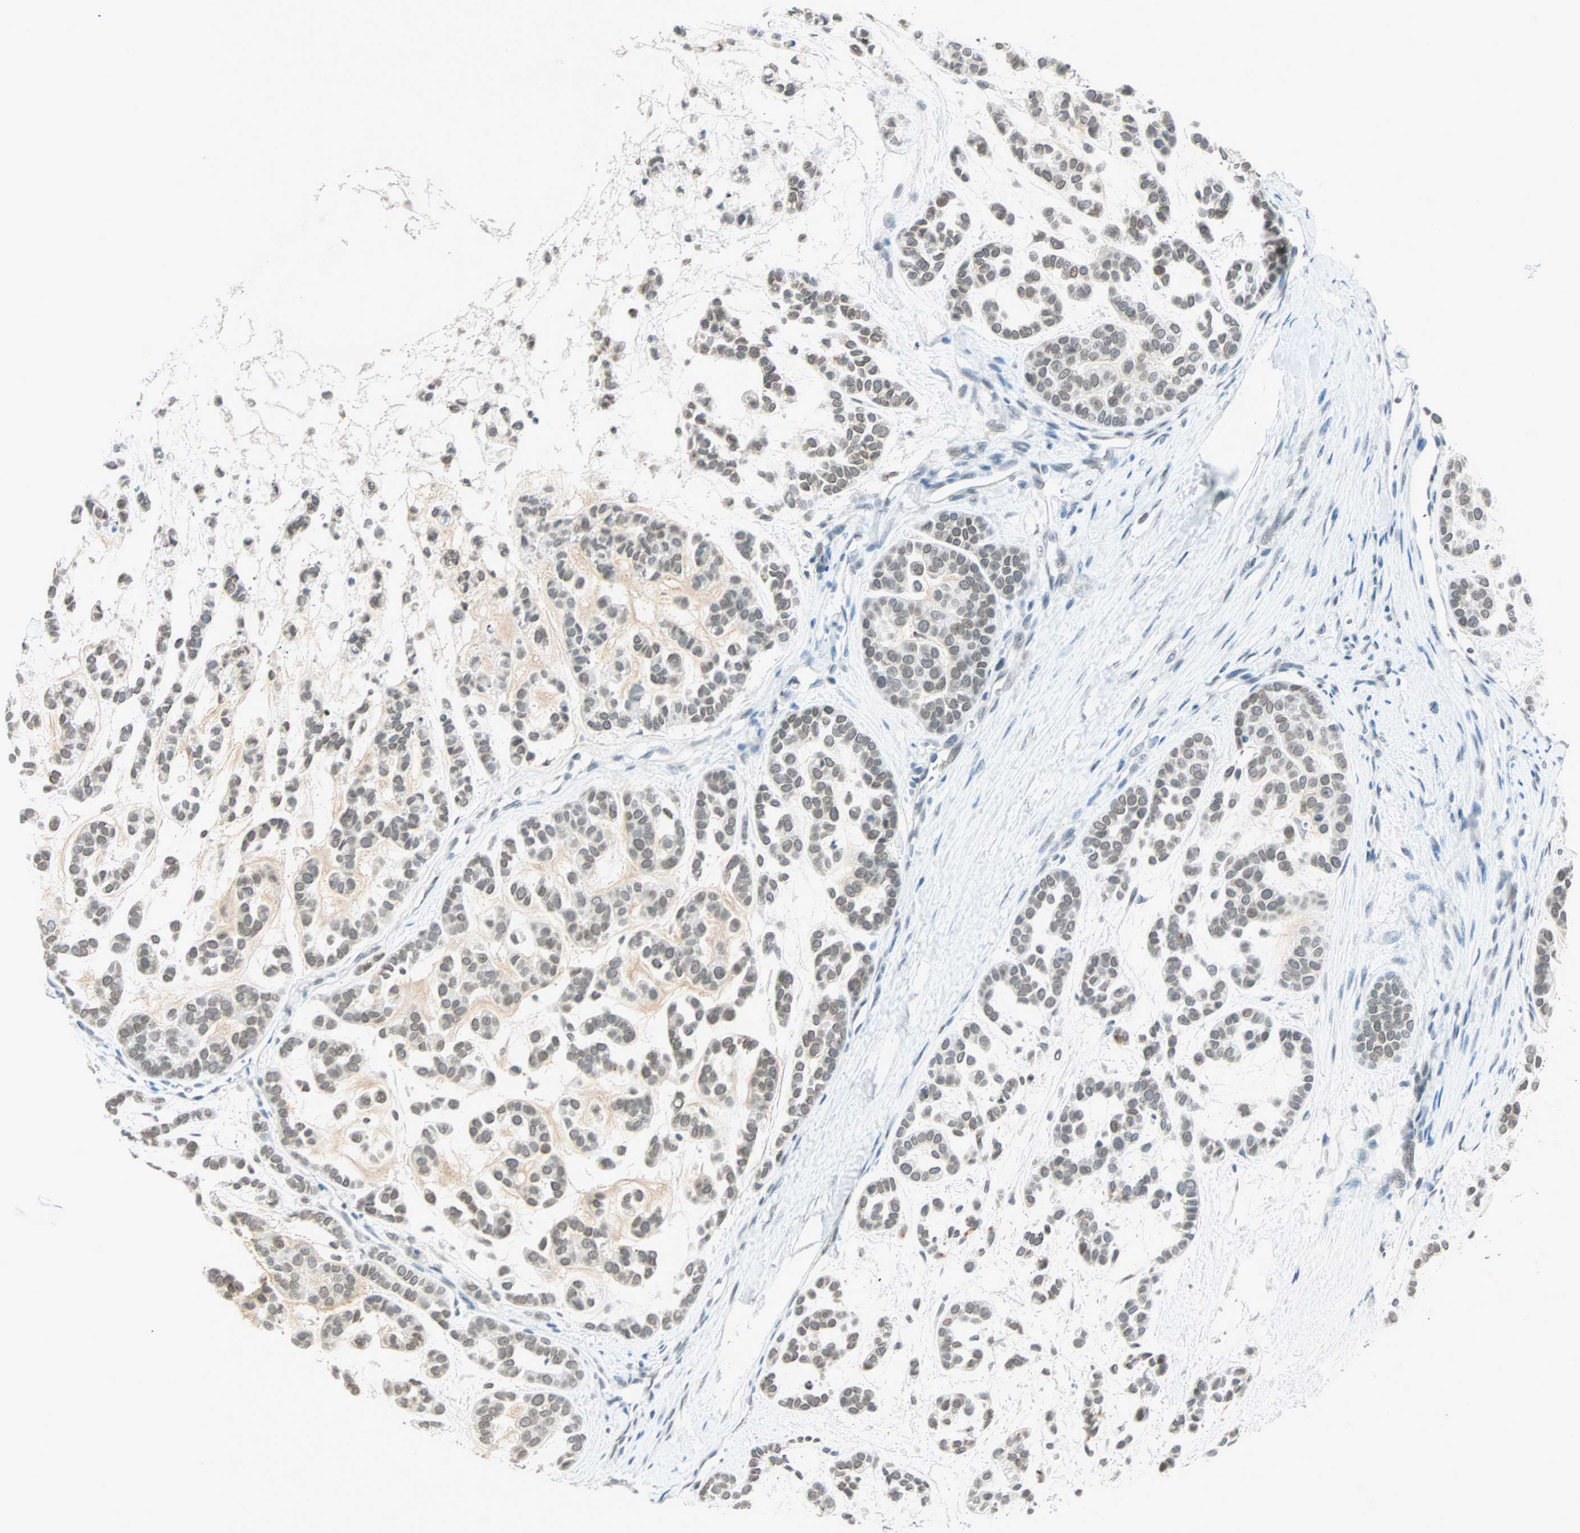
{"staining": {"intensity": "weak", "quantity": "25%-75%", "location": "cytoplasmic/membranous,nuclear"}, "tissue": "head and neck cancer", "cell_type": "Tumor cells", "image_type": "cancer", "snomed": [{"axis": "morphology", "description": "Adenocarcinoma, NOS"}, {"axis": "morphology", "description": "Adenoma, NOS"}, {"axis": "topography", "description": "Head-Neck"}], "caption": "Protein analysis of head and neck adenoma tissue shows weak cytoplasmic/membranous and nuclear staining in about 25%-75% of tumor cells. The protein of interest is stained brown, and the nuclei are stained in blue (DAB IHC with brightfield microscopy, high magnification).", "gene": "BCAN", "patient": {"sex": "female", "age": 55}}